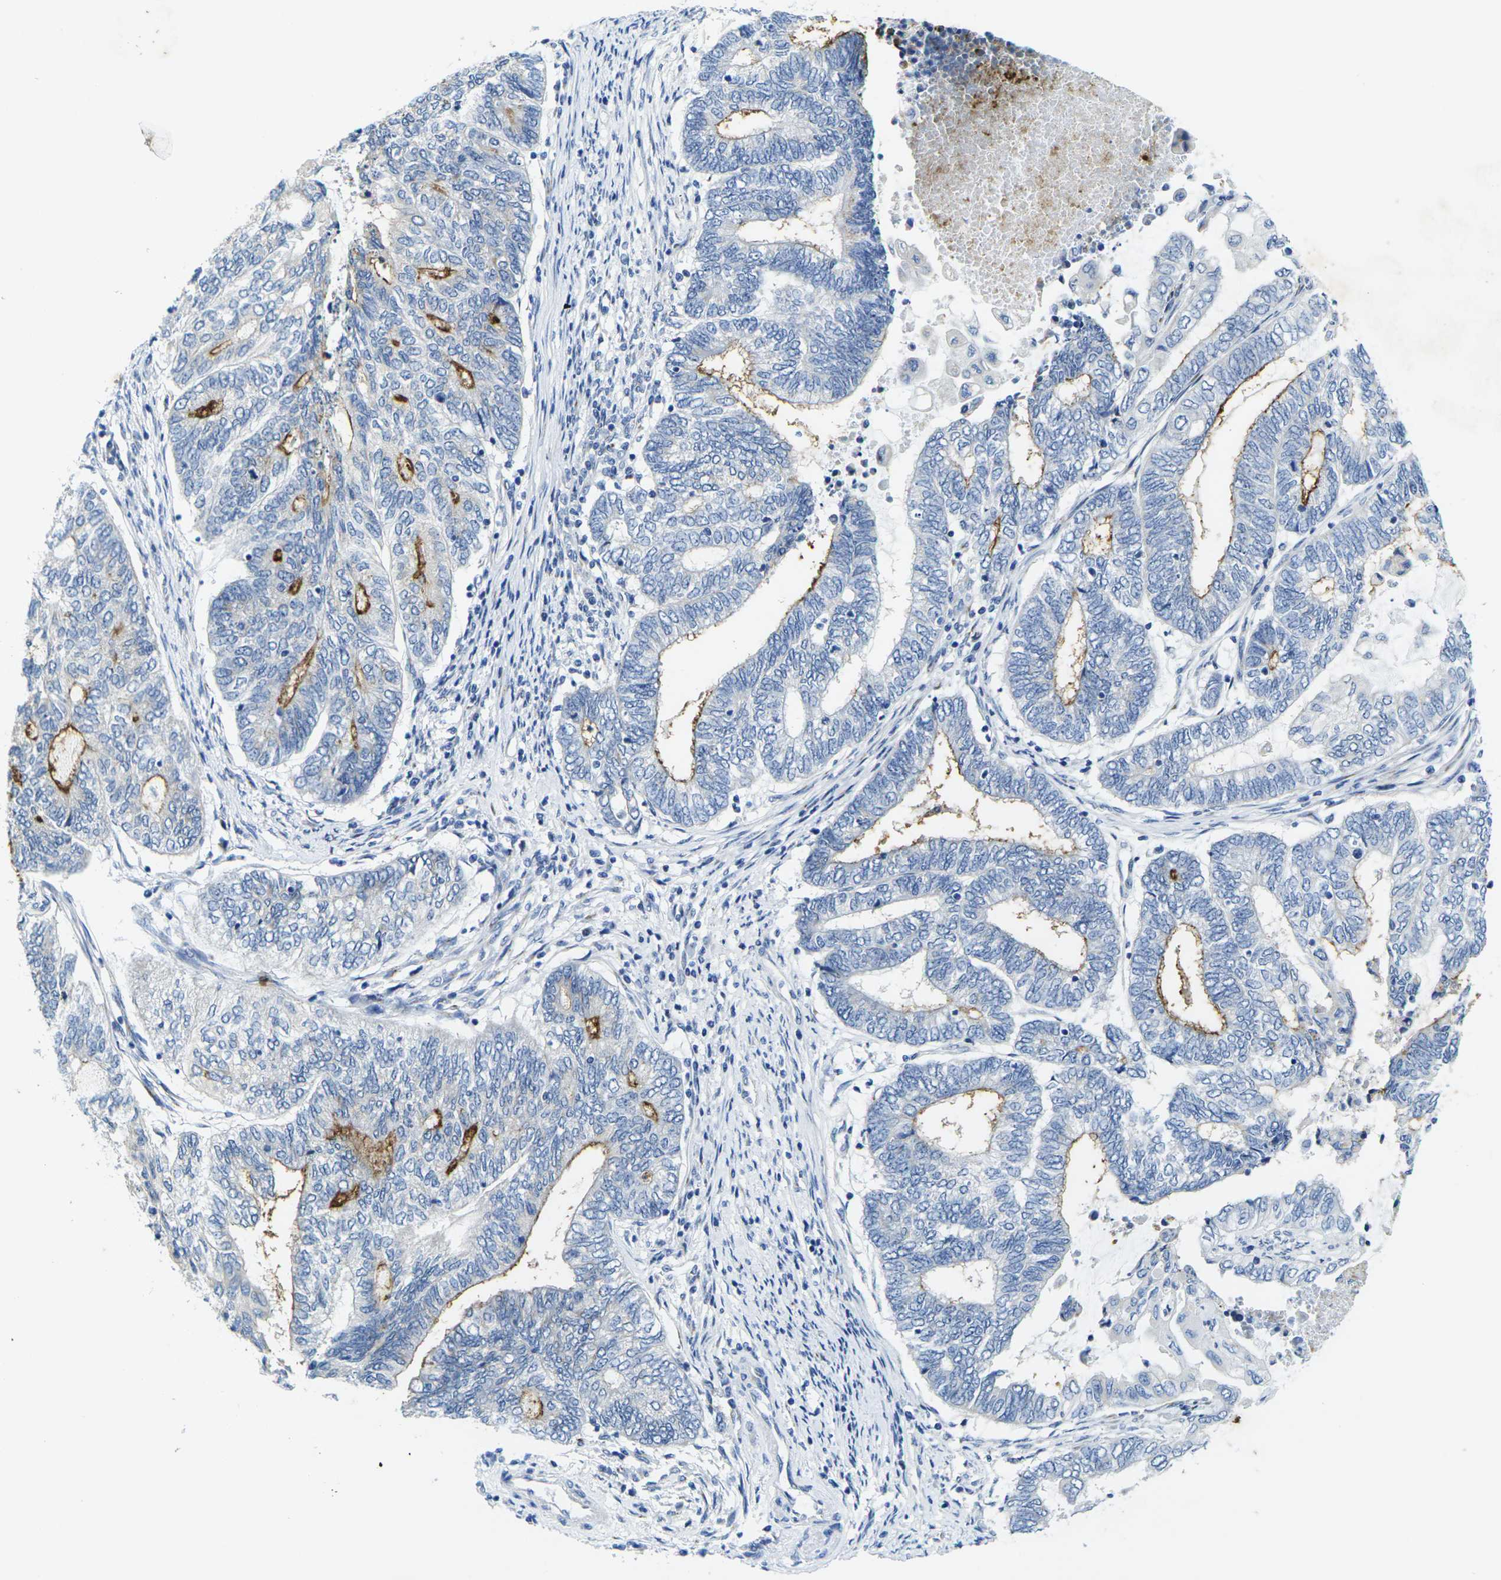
{"staining": {"intensity": "strong", "quantity": "<25%", "location": "cytoplasmic/membranous"}, "tissue": "endometrial cancer", "cell_type": "Tumor cells", "image_type": "cancer", "snomed": [{"axis": "morphology", "description": "Adenocarcinoma, NOS"}, {"axis": "topography", "description": "Uterus"}, {"axis": "topography", "description": "Endometrium"}], "caption": "The micrograph shows staining of endometrial adenocarcinoma, revealing strong cytoplasmic/membranous protein expression (brown color) within tumor cells. The protein is stained brown, and the nuclei are stained in blue (DAB (3,3'-diaminobenzidine) IHC with brightfield microscopy, high magnification).", "gene": "CRK", "patient": {"sex": "female", "age": 70}}